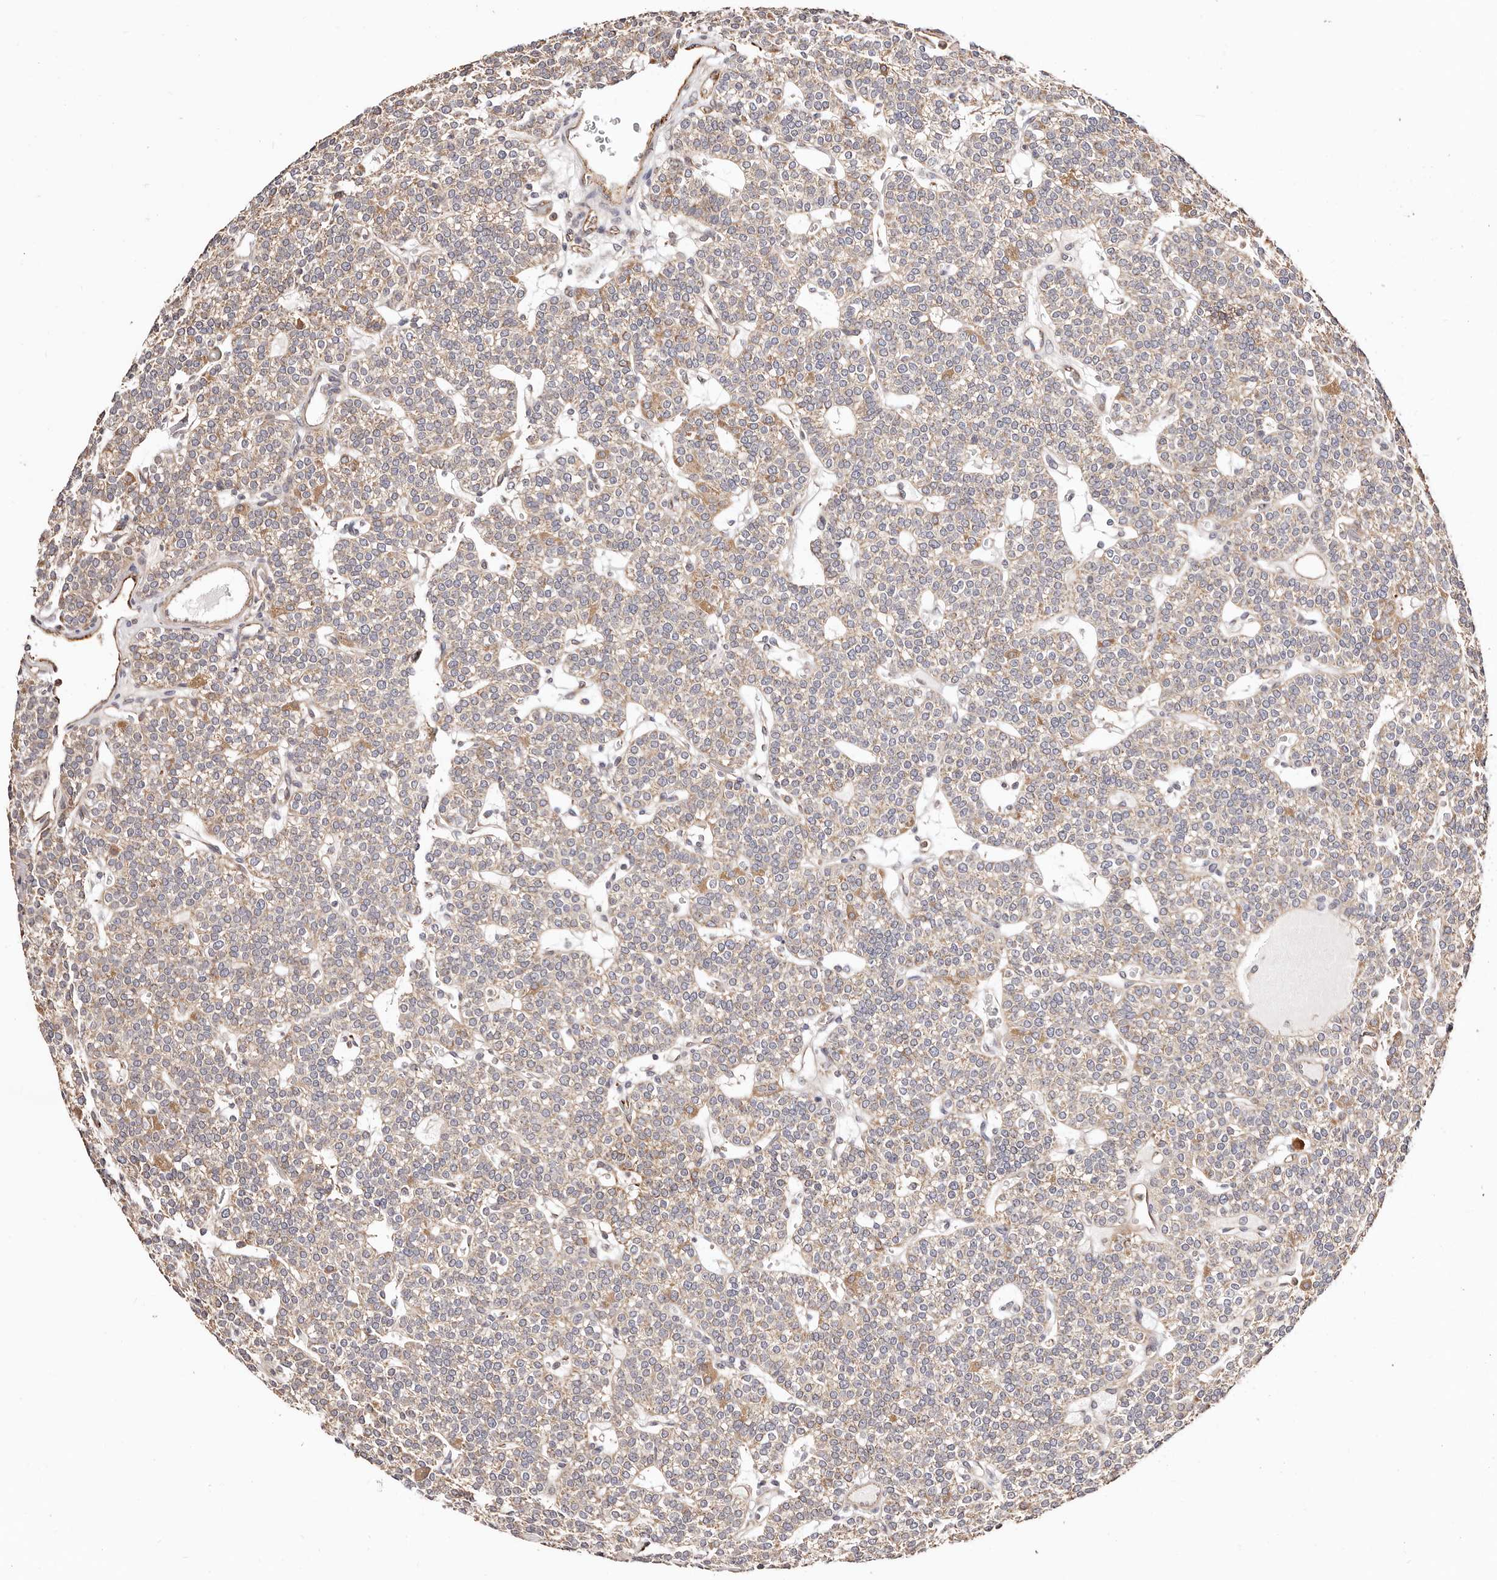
{"staining": {"intensity": "weak", "quantity": ">75%", "location": "cytoplasmic/membranous"}, "tissue": "parathyroid gland", "cell_type": "Glandular cells", "image_type": "normal", "snomed": [{"axis": "morphology", "description": "Normal tissue, NOS"}, {"axis": "topography", "description": "Parathyroid gland"}], "caption": "High-power microscopy captured an immunohistochemistry (IHC) histopathology image of normal parathyroid gland, revealing weak cytoplasmic/membranous positivity in about >75% of glandular cells. The staining is performed using DAB brown chromogen to label protein expression. The nuclei are counter-stained blue using hematoxylin.", "gene": "MAPK1", "patient": {"sex": "male", "age": 83}}